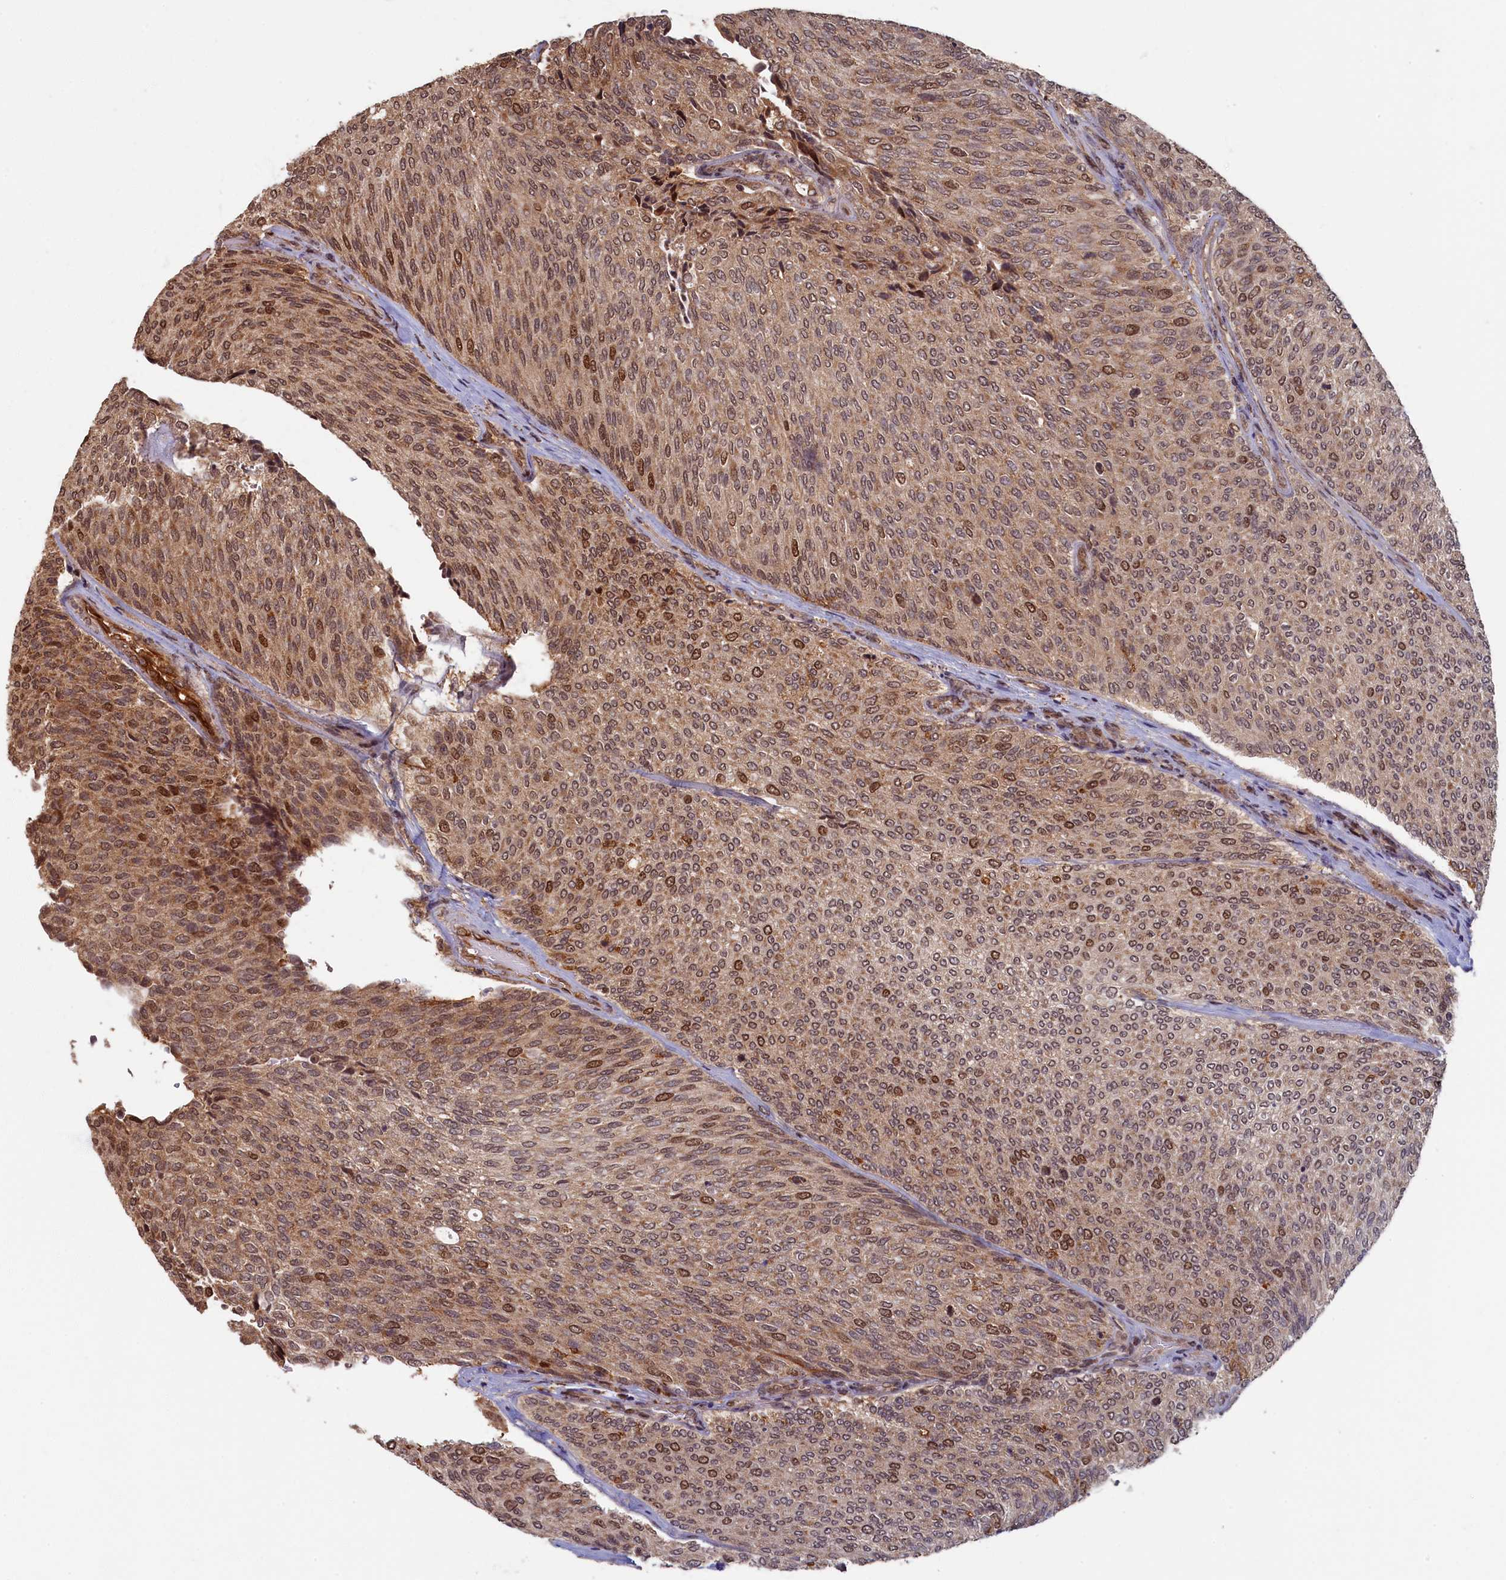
{"staining": {"intensity": "strong", "quantity": "25%-75%", "location": "nuclear"}, "tissue": "urothelial cancer", "cell_type": "Tumor cells", "image_type": "cancer", "snomed": [{"axis": "morphology", "description": "Urothelial carcinoma, Low grade"}, {"axis": "topography", "description": "Urinary bladder"}], "caption": "Immunohistochemistry micrograph of neoplastic tissue: urothelial cancer stained using immunohistochemistry (IHC) displays high levels of strong protein expression localized specifically in the nuclear of tumor cells, appearing as a nuclear brown color.", "gene": "BRCA1", "patient": {"sex": "female", "age": 79}}